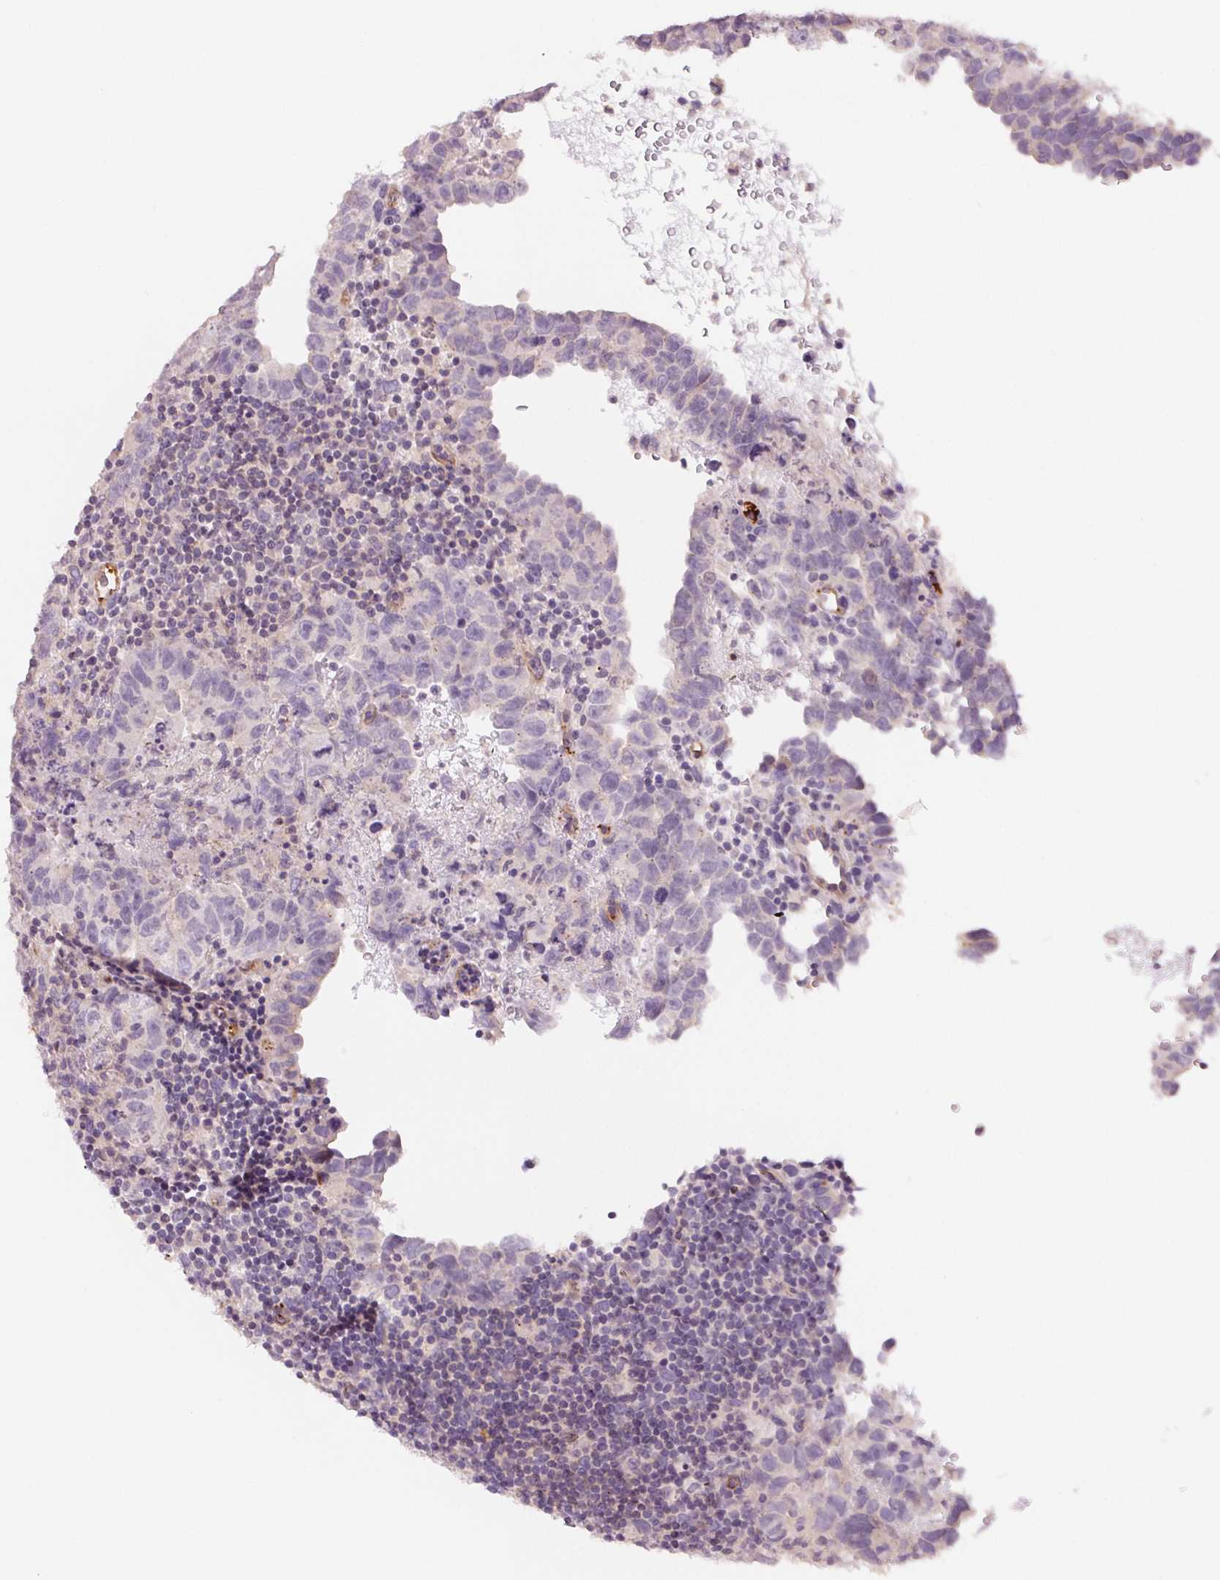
{"staining": {"intensity": "negative", "quantity": "none", "location": "none"}, "tissue": "testis cancer", "cell_type": "Tumor cells", "image_type": "cancer", "snomed": [{"axis": "morphology", "description": "Carcinoma, Embryonal, NOS"}, {"axis": "topography", "description": "Testis"}], "caption": "The micrograph reveals no staining of tumor cells in testis embryonal carcinoma.", "gene": "ANKRD13B", "patient": {"sex": "male", "age": 24}}